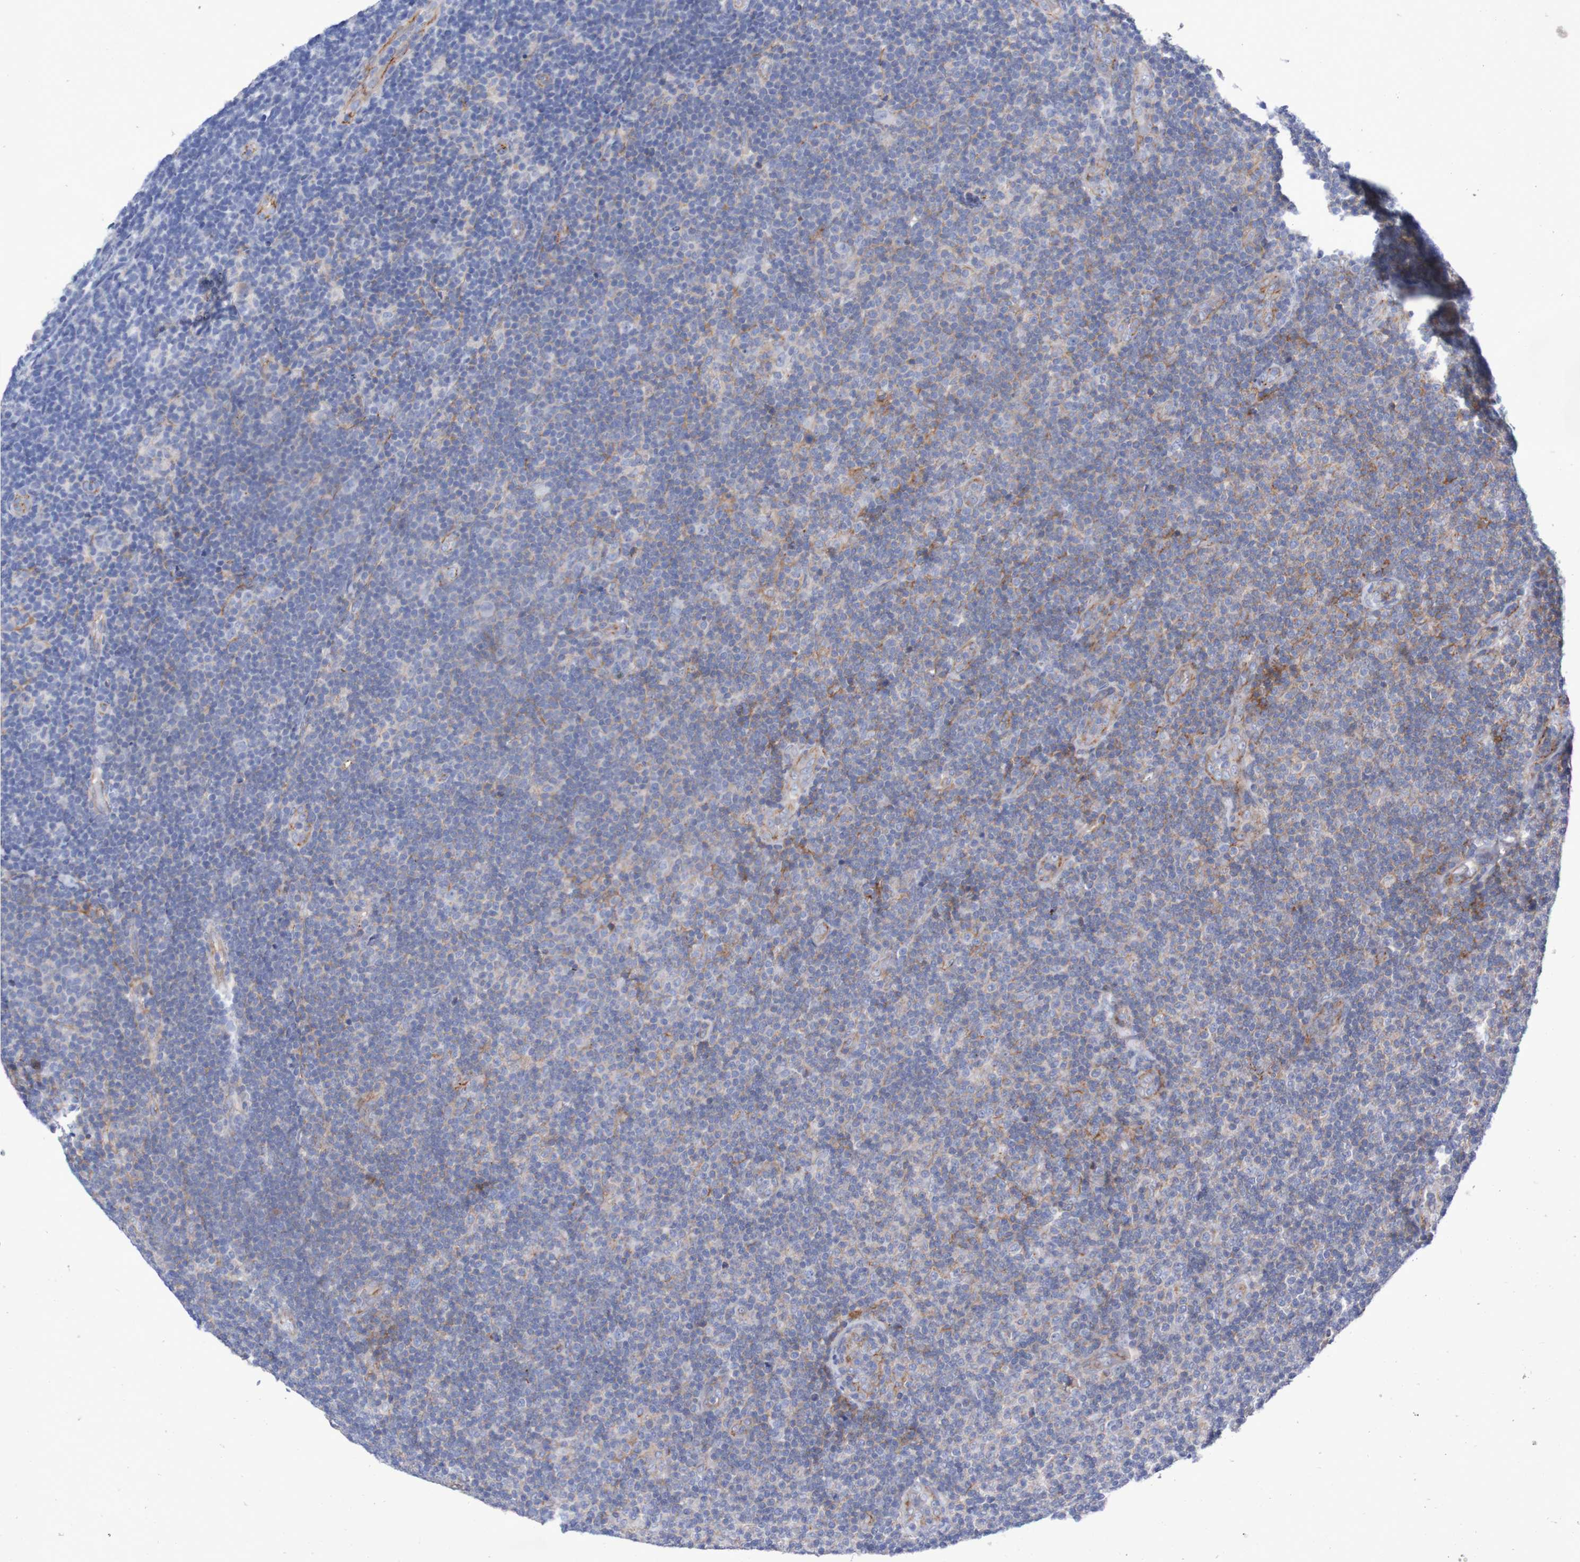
{"staining": {"intensity": "negative", "quantity": "none", "location": "none"}, "tissue": "lymphoma", "cell_type": "Tumor cells", "image_type": "cancer", "snomed": [{"axis": "morphology", "description": "Malignant lymphoma, non-Hodgkin's type, Low grade"}, {"axis": "topography", "description": "Lymph node"}], "caption": "IHC photomicrograph of human malignant lymphoma, non-Hodgkin's type (low-grade) stained for a protein (brown), which displays no positivity in tumor cells.", "gene": "NECTIN2", "patient": {"sex": "male", "age": 83}}